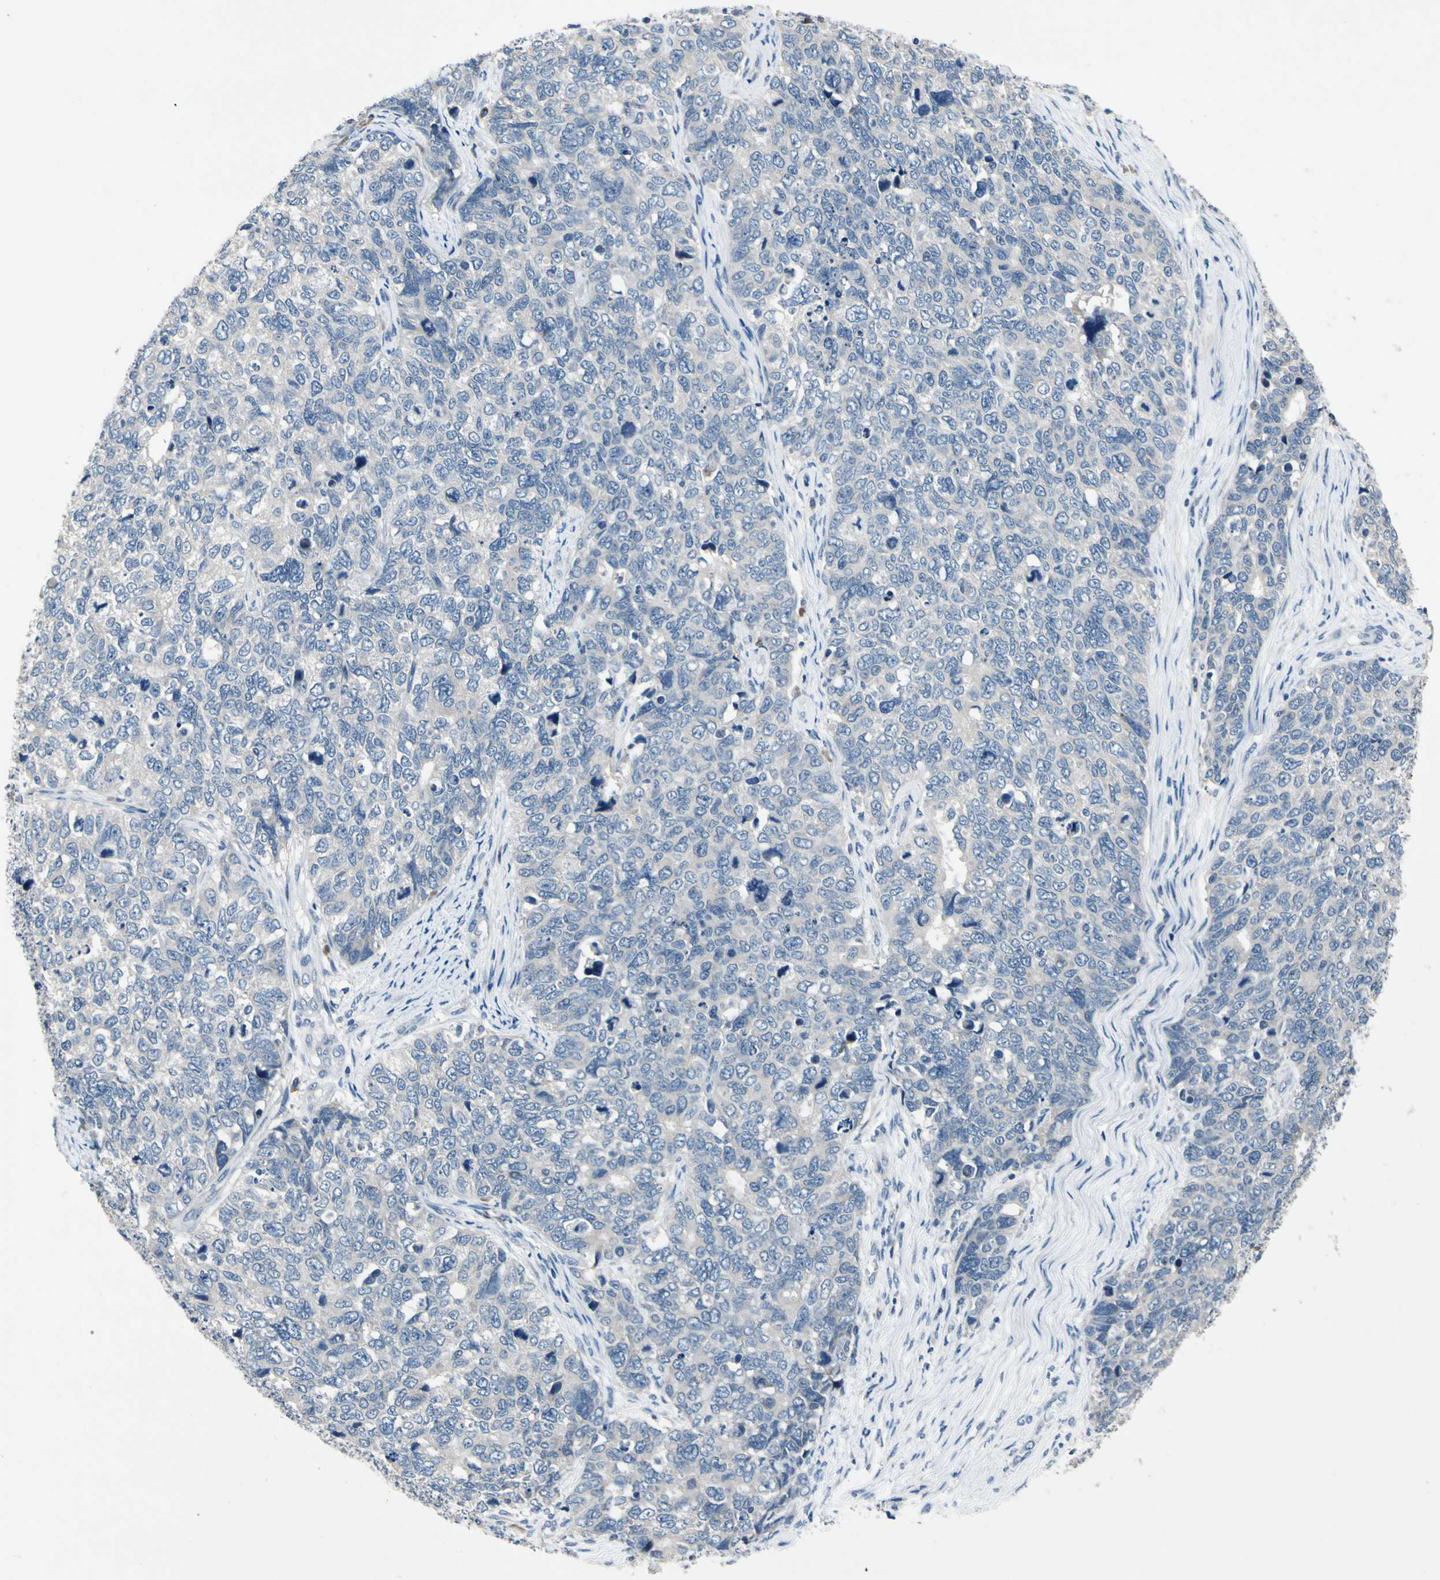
{"staining": {"intensity": "negative", "quantity": "none", "location": "none"}, "tissue": "cervical cancer", "cell_type": "Tumor cells", "image_type": "cancer", "snomed": [{"axis": "morphology", "description": "Squamous cell carcinoma, NOS"}, {"axis": "topography", "description": "Cervix"}], "caption": "Protein analysis of cervical squamous cell carcinoma exhibits no significant positivity in tumor cells.", "gene": "SELENOK", "patient": {"sex": "female", "age": 63}}